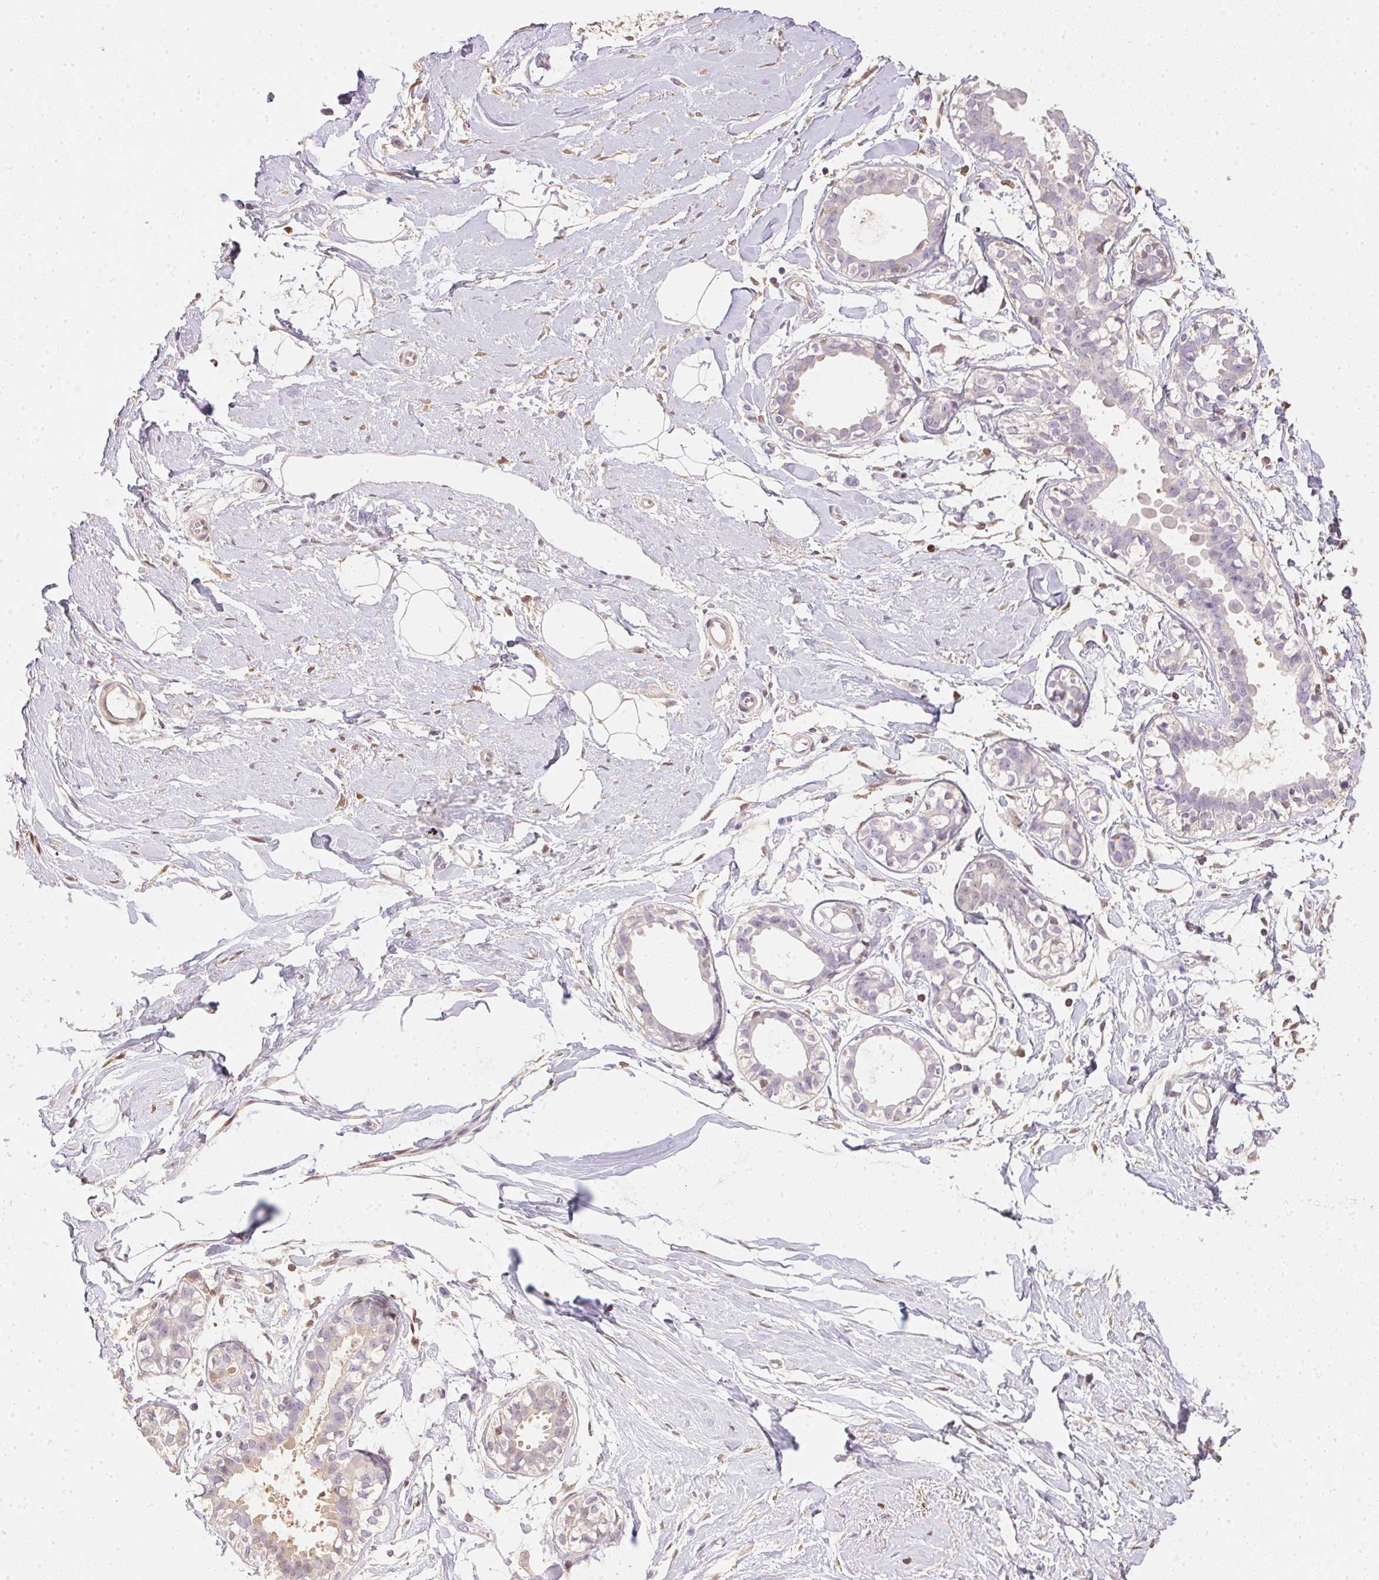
{"staining": {"intensity": "negative", "quantity": "none", "location": "none"}, "tissue": "breast", "cell_type": "Adipocytes", "image_type": "normal", "snomed": [{"axis": "morphology", "description": "Normal tissue, NOS"}, {"axis": "topography", "description": "Breast"}], "caption": "DAB (3,3'-diaminobenzidine) immunohistochemical staining of benign breast displays no significant positivity in adipocytes. The staining was performed using DAB (3,3'-diaminobenzidine) to visualize the protein expression in brown, while the nuclei were stained in blue with hematoxylin (Magnification: 20x).", "gene": "S100A3", "patient": {"sex": "female", "age": 49}}